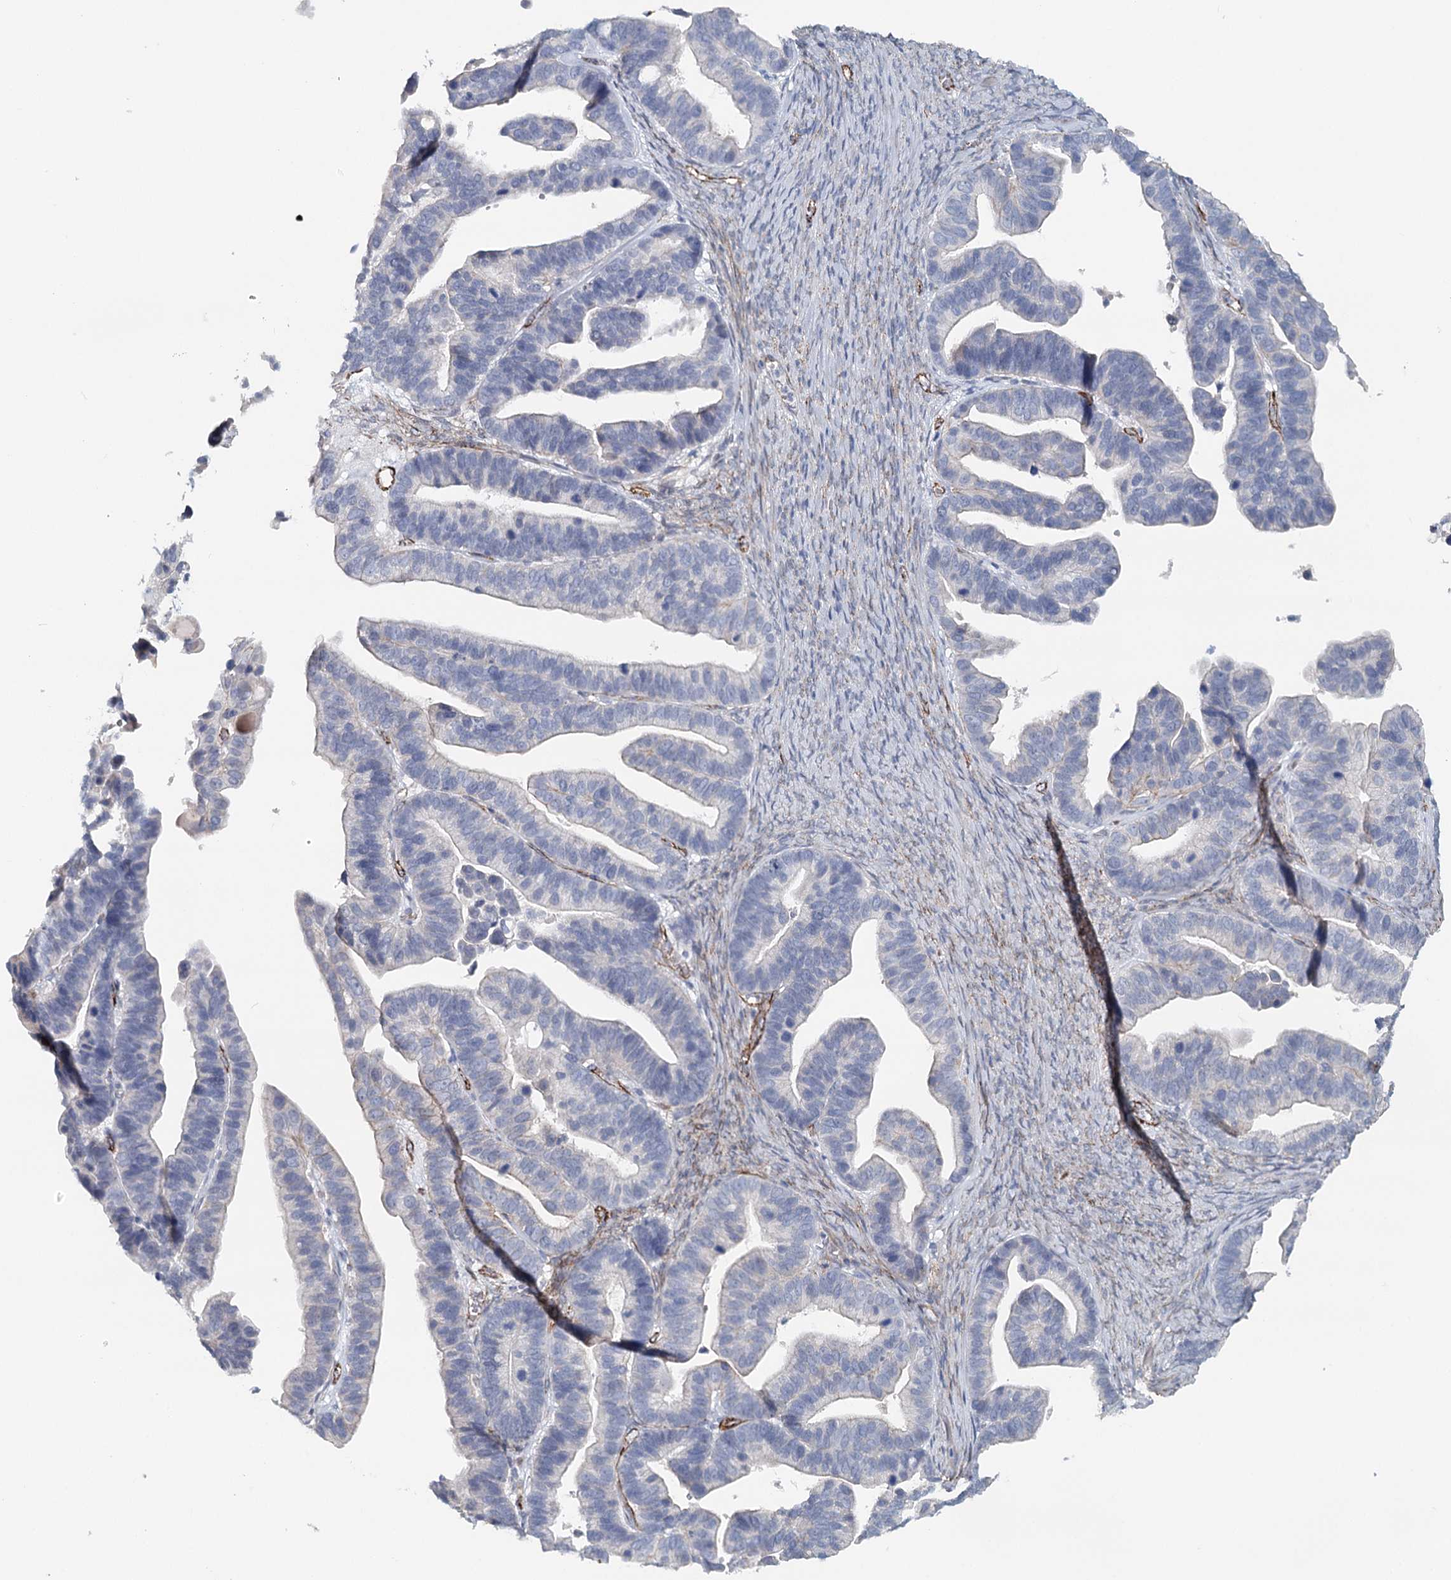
{"staining": {"intensity": "negative", "quantity": "none", "location": "none"}, "tissue": "ovarian cancer", "cell_type": "Tumor cells", "image_type": "cancer", "snomed": [{"axis": "morphology", "description": "Cystadenocarcinoma, serous, NOS"}, {"axis": "topography", "description": "Ovary"}], "caption": "DAB (3,3'-diaminobenzidine) immunohistochemical staining of serous cystadenocarcinoma (ovarian) demonstrates no significant expression in tumor cells. (DAB immunohistochemistry visualized using brightfield microscopy, high magnification).", "gene": "SYNPO", "patient": {"sex": "female", "age": 56}}